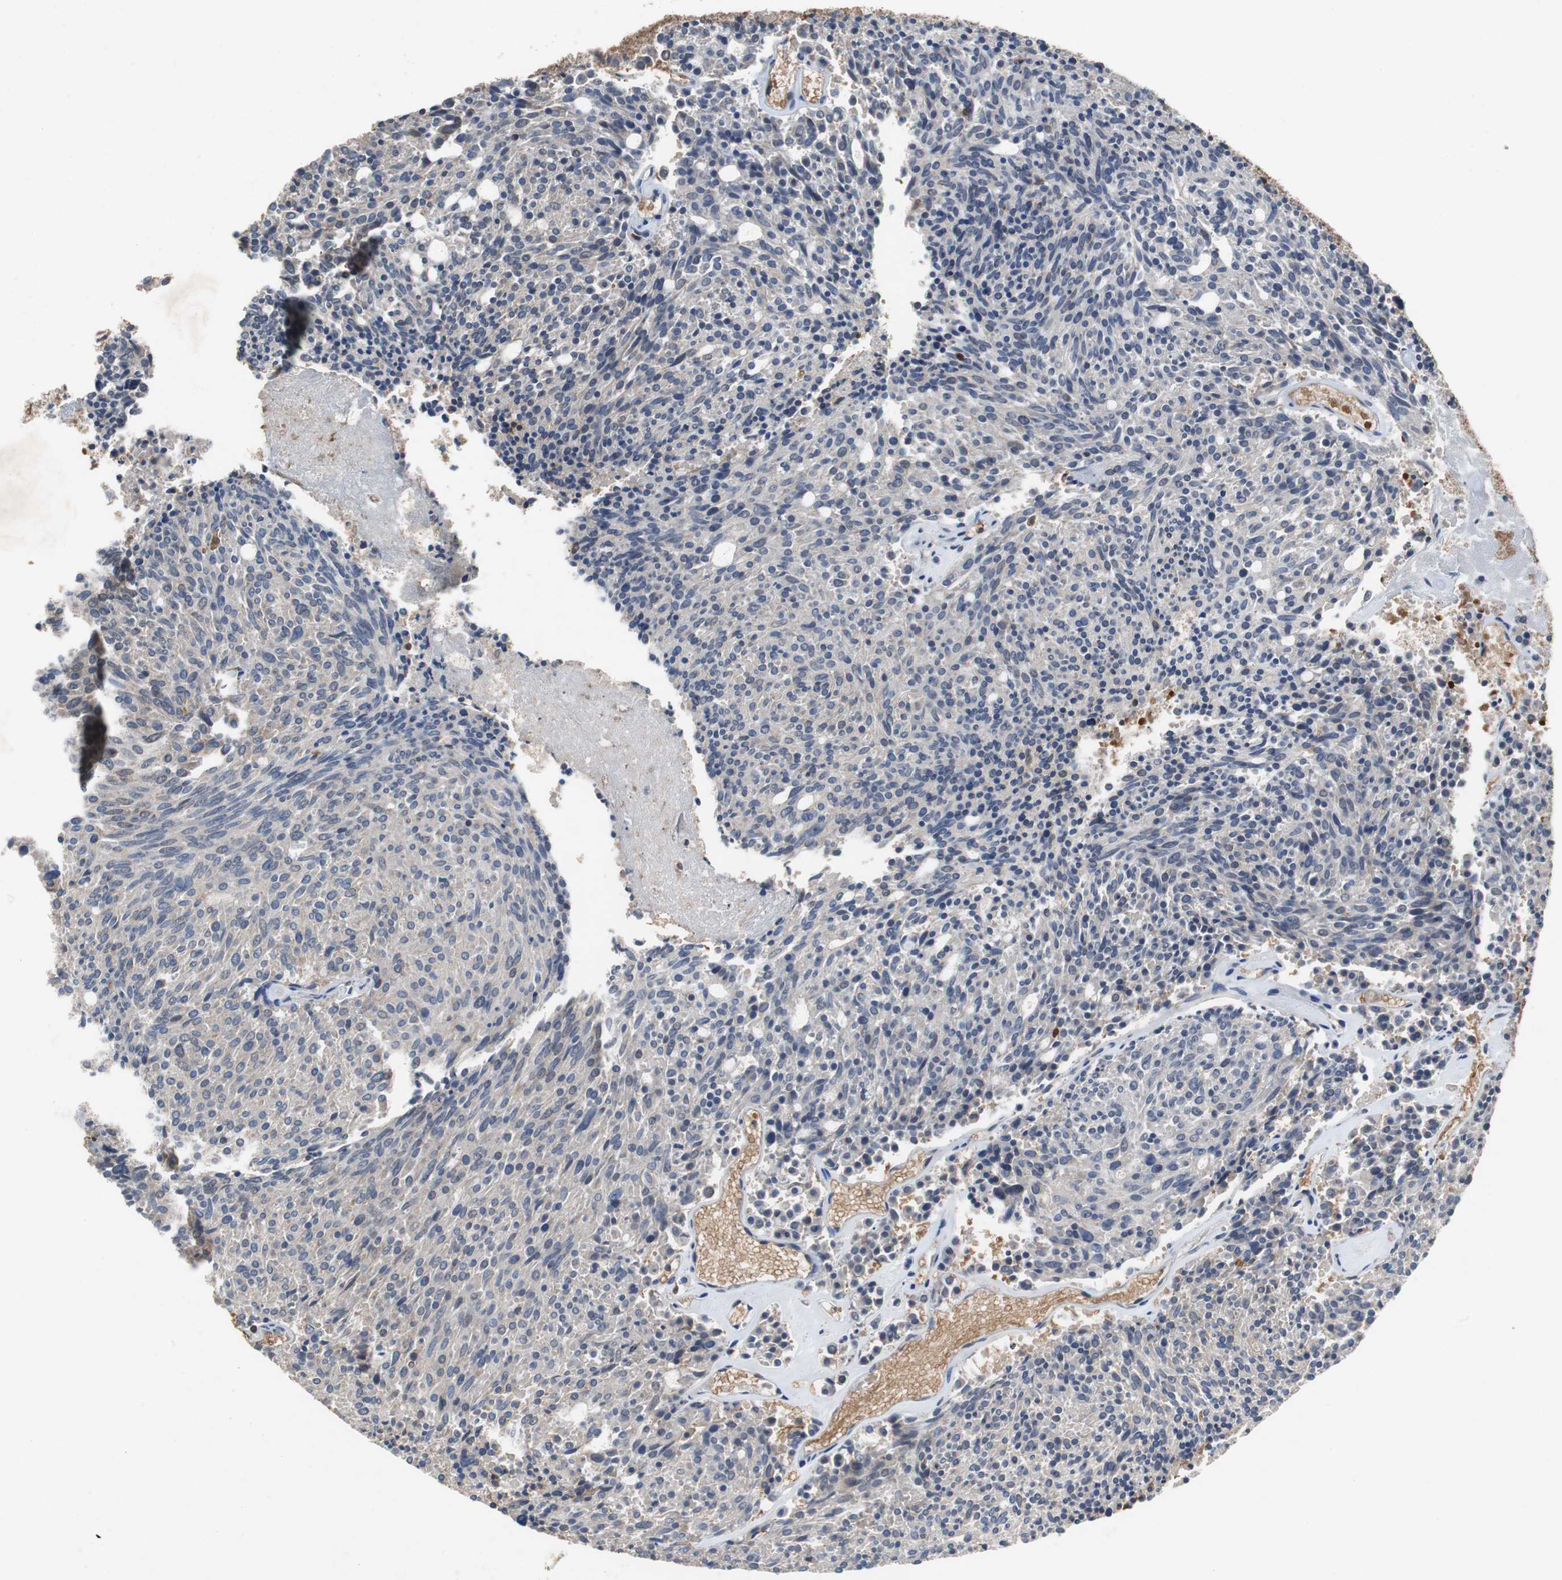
{"staining": {"intensity": "negative", "quantity": "none", "location": "none"}, "tissue": "carcinoid", "cell_type": "Tumor cells", "image_type": "cancer", "snomed": [{"axis": "morphology", "description": "Carcinoid, malignant, NOS"}, {"axis": "topography", "description": "Pancreas"}], "caption": "IHC micrograph of human carcinoid (malignant) stained for a protein (brown), which reveals no expression in tumor cells. (DAB immunohistochemistry visualized using brightfield microscopy, high magnification).", "gene": "CALB2", "patient": {"sex": "female", "age": 54}}